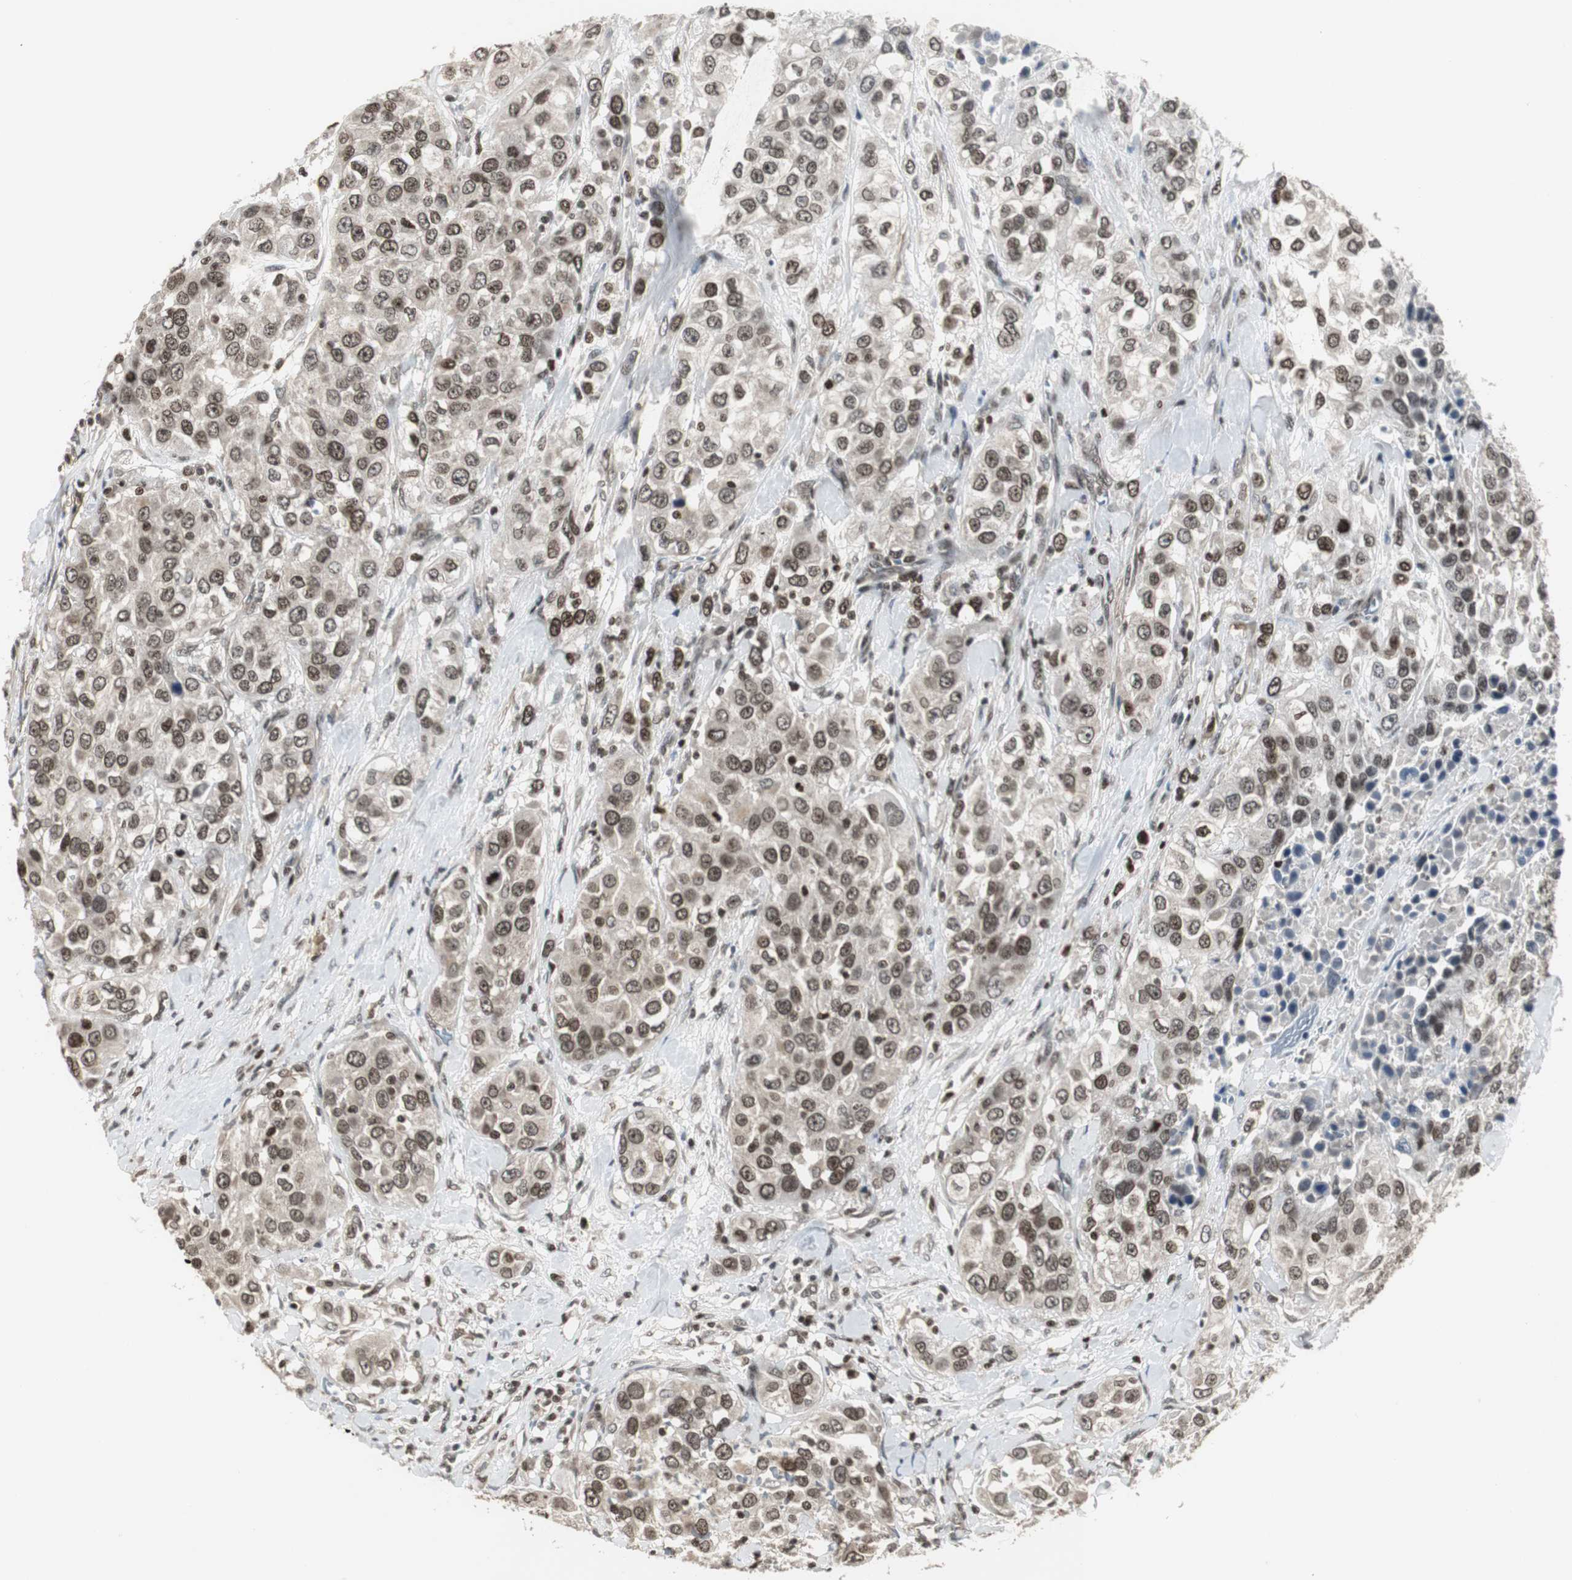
{"staining": {"intensity": "moderate", "quantity": ">75%", "location": "cytoplasmic/membranous,nuclear"}, "tissue": "urothelial cancer", "cell_type": "Tumor cells", "image_type": "cancer", "snomed": [{"axis": "morphology", "description": "Urothelial carcinoma, High grade"}, {"axis": "topography", "description": "Urinary bladder"}], "caption": "Protein expression by IHC reveals moderate cytoplasmic/membranous and nuclear staining in approximately >75% of tumor cells in urothelial carcinoma (high-grade).", "gene": "MPG", "patient": {"sex": "female", "age": 80}}